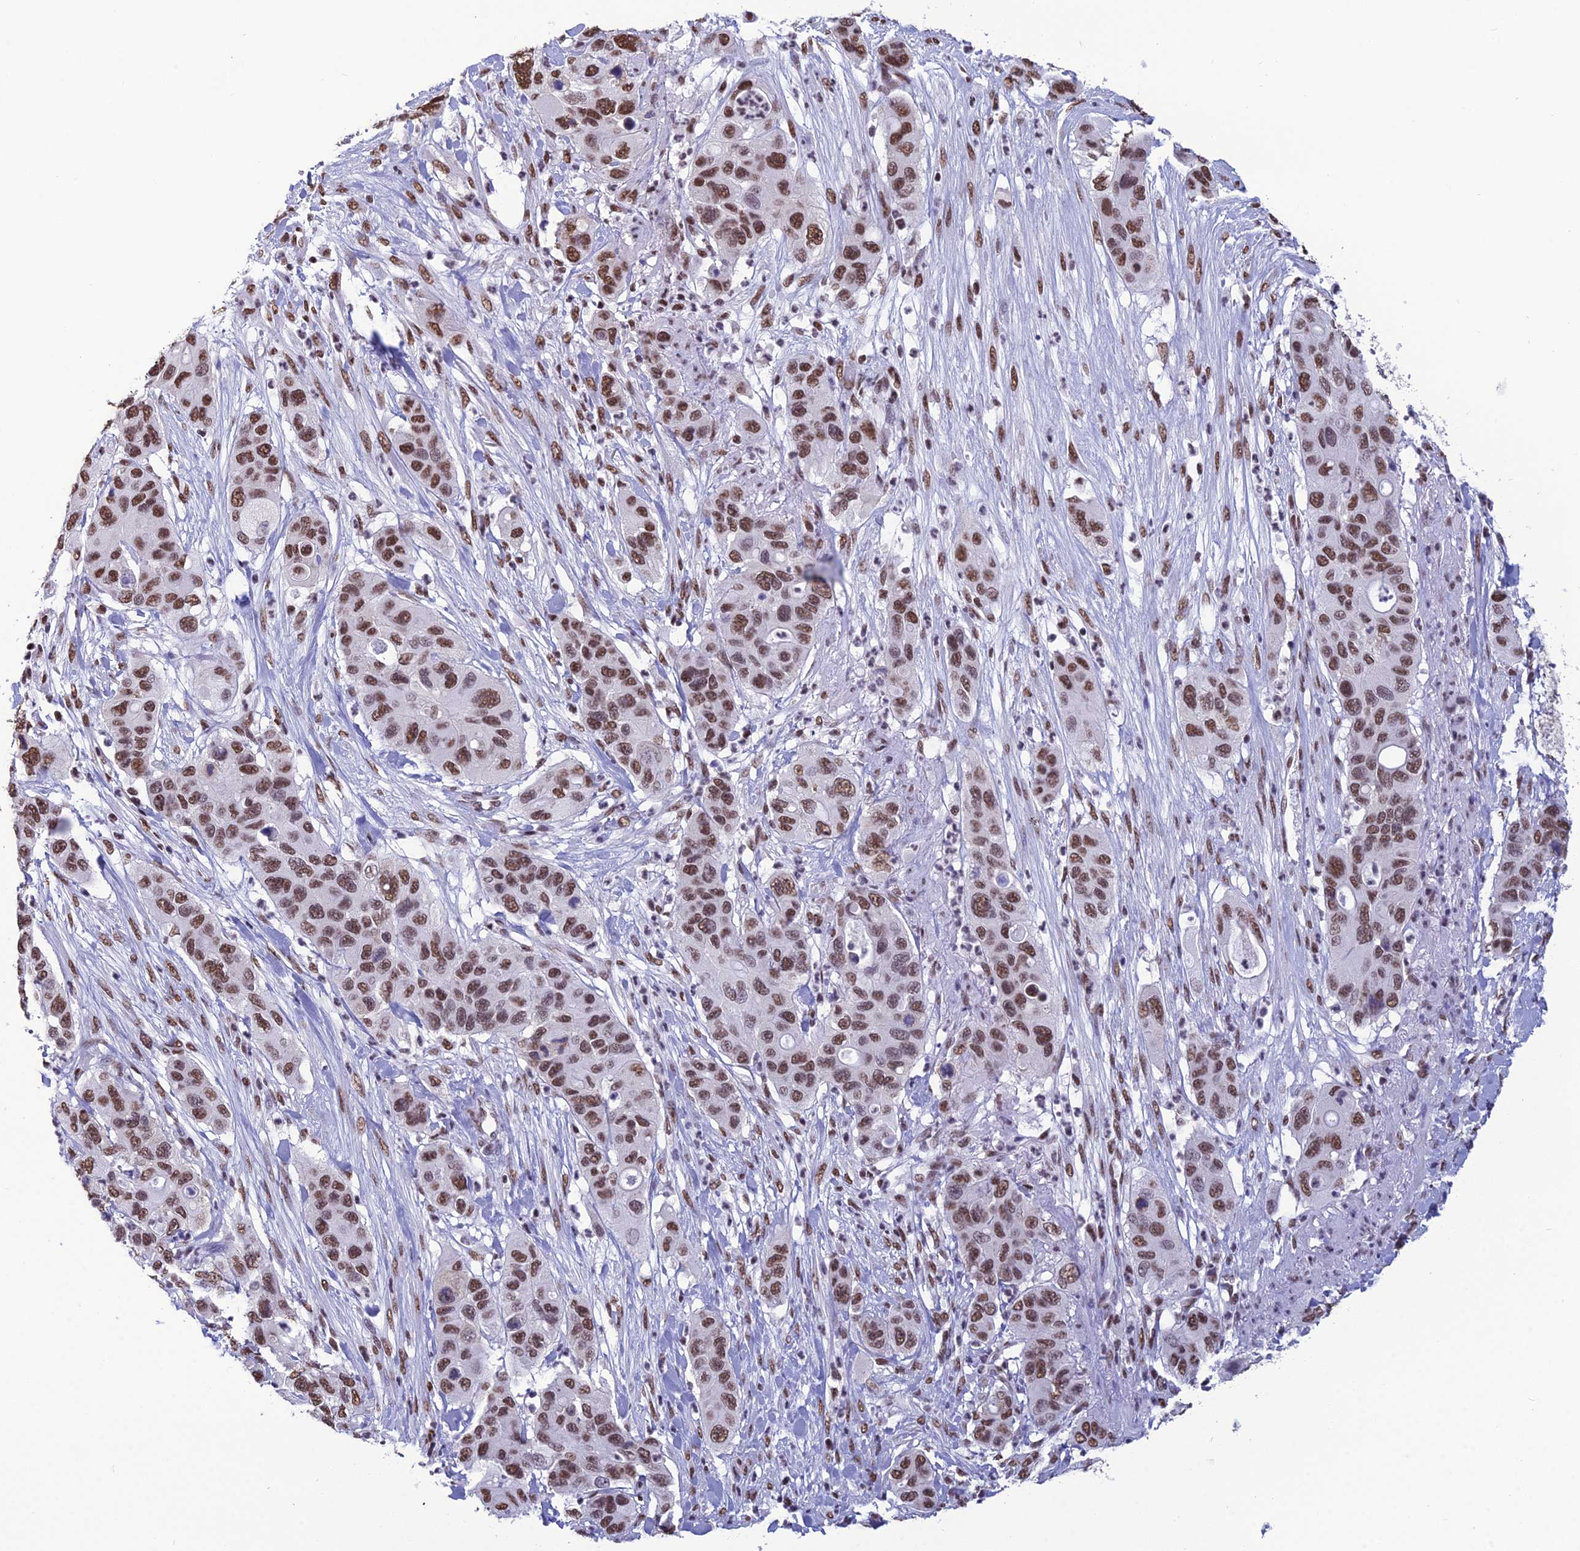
{"staining": {"intensity": "strong", "quantity": ">75%", "location": "nuclear"}, "tissue": "pancreatic cancer", "cell_type": "Tumor cells", "image_type": "cancer", "snomed": [{"axis": "morphology", "description": "Adenocarcinoma, NOS"}, {"axis": "topography", "description": "Pancreas"}], "caption": "Brown immunohistochemical staining in human pancreatic adenocarcinoma shows strong nuclear positivity in approximately >75% of tumor cells. (Stains: DAB in brown, nuclei in blue, Microscopy: brightfield microscopy at high magnification).", "gene": "PRAMEF12", "patient": {"sex": "female", "age": 71}}